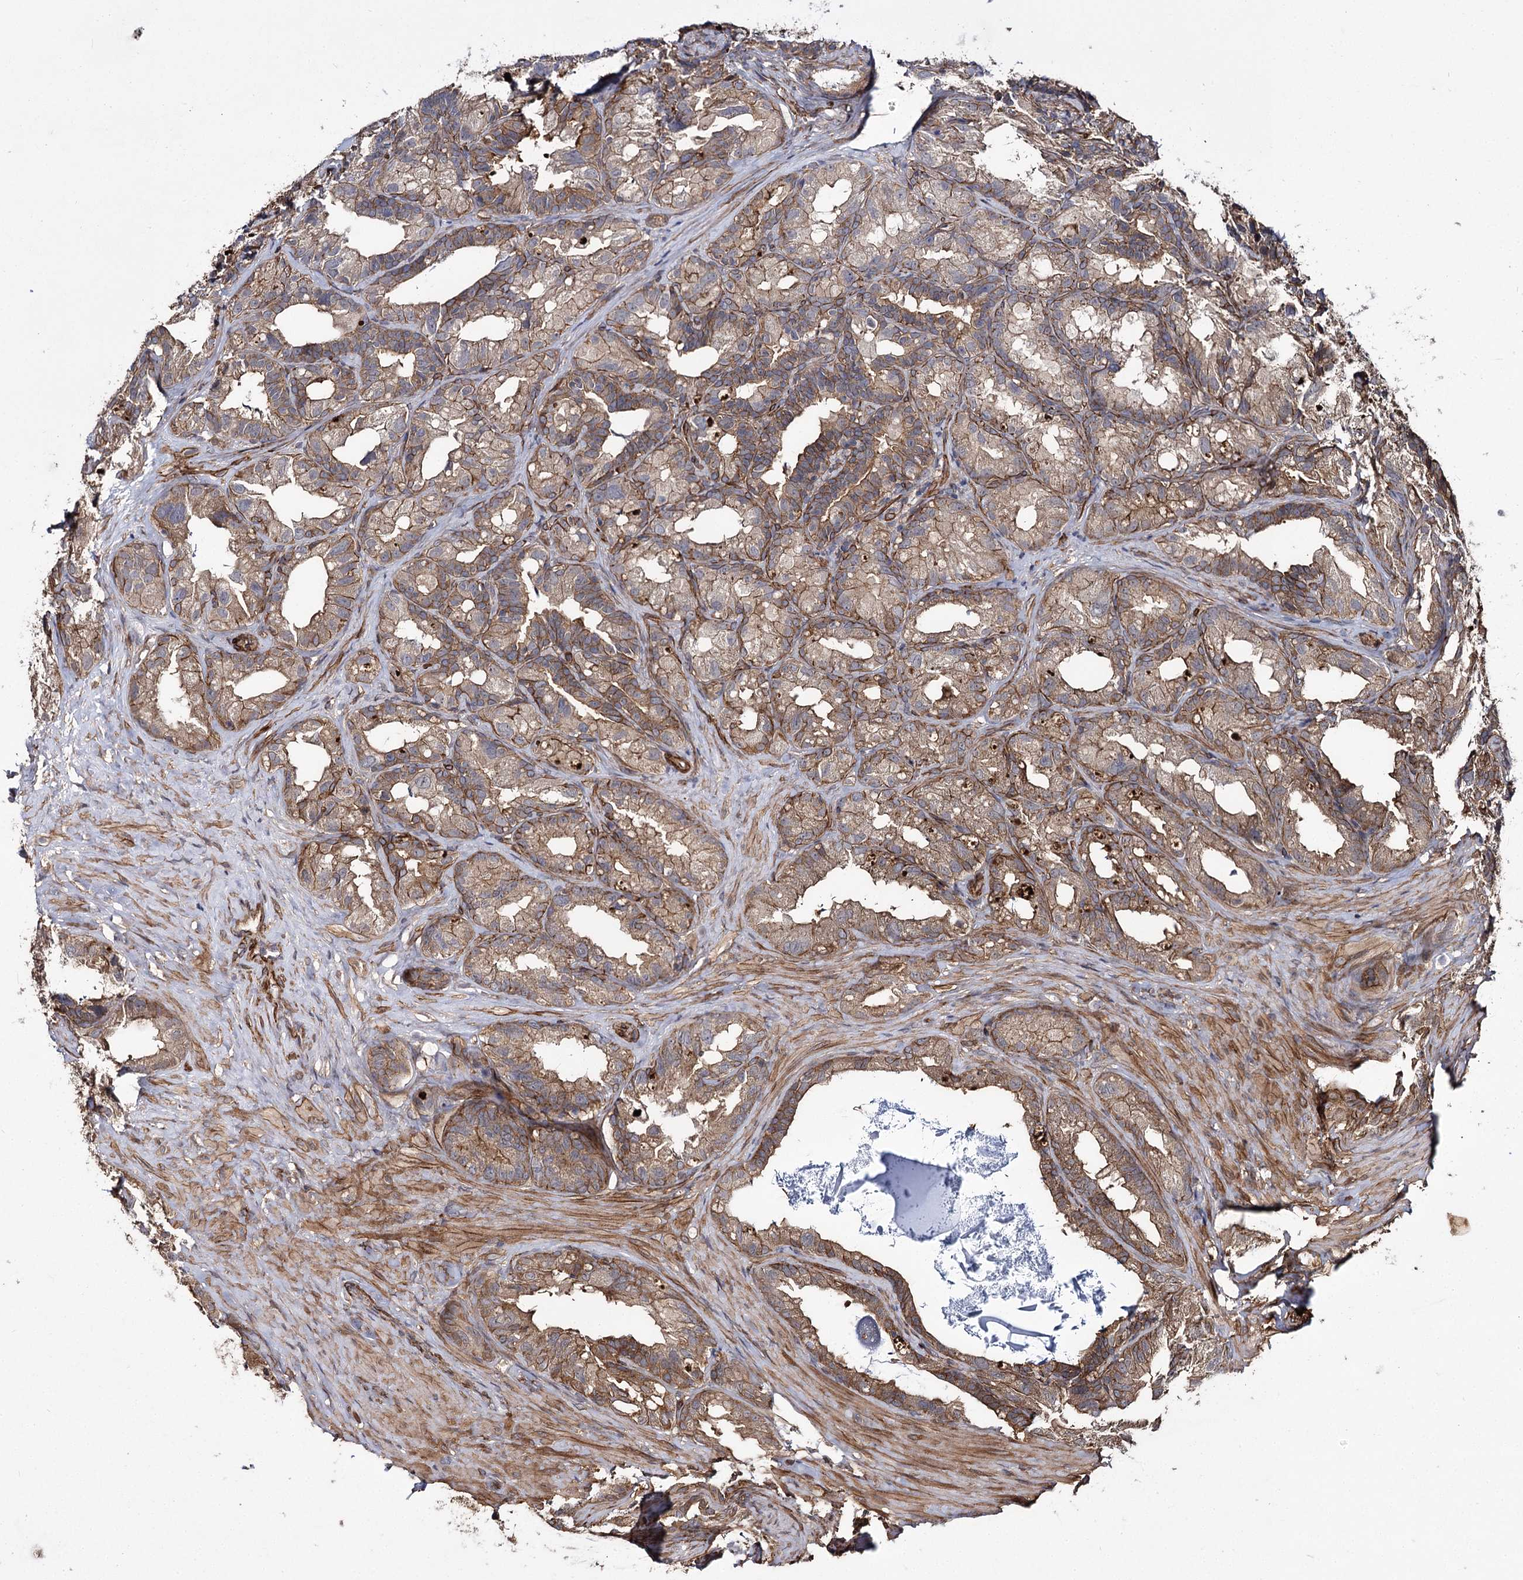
{"staining": {"intensity": "moderate", "quantity": ">75%", "location": "cytoplasmic/membranous"}, "tissue": "seminal vesicle", "cell_type": "Glandular cells", "image_type": "normal", "snomed": [{"axis": "morphology", "description": "Normal tissue, NOS"}, {"axis": "topography", "description": "Seminal veicle"}], "caption": "Moderate cytoplasmic/membranous positivity is appreciated in approximately >75% of glandular cells in benign seminal vesicle. Immunohistochemistry stains the protein of interest in brown and the nuclei are stained blue.", "gene": "MYO1C", "patient": {"sex": "male", "age": 60}}